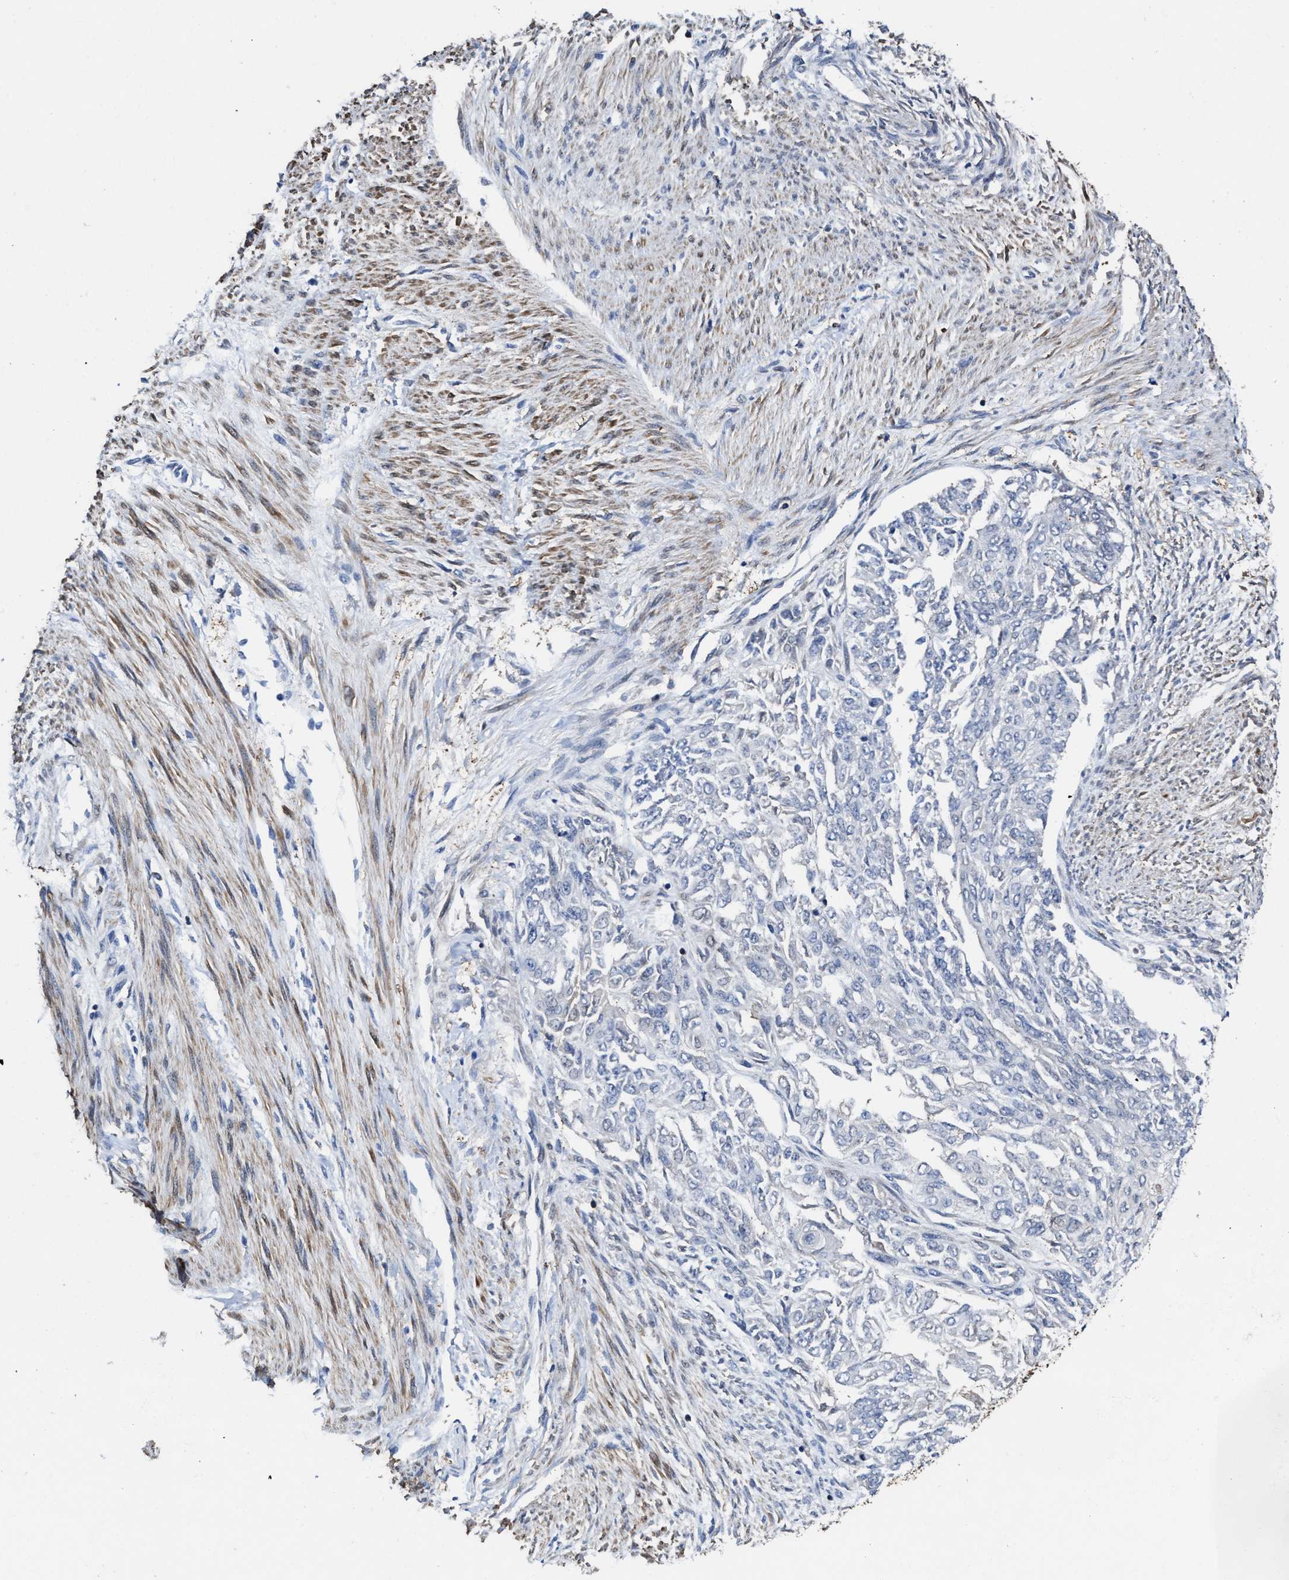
{"staining": {"intensity": "negative", "quantity": "none", "location": "none"}, "tissue": "endometrial cancer", "cell_type": "Tumor cells", "image_type": "cancer", "snomed": [{"axis": "morphology", "description": "Adenocarcinoma, NOS"}, {"axis": "topography", "description": "Endometrium"}], "caption": "Photomicrograph shows no significant protein staining in tumor cells of endometrial adenocarcinoma.", "gene": "KIF12", "patient": {"sex": "female", "age": 32}}